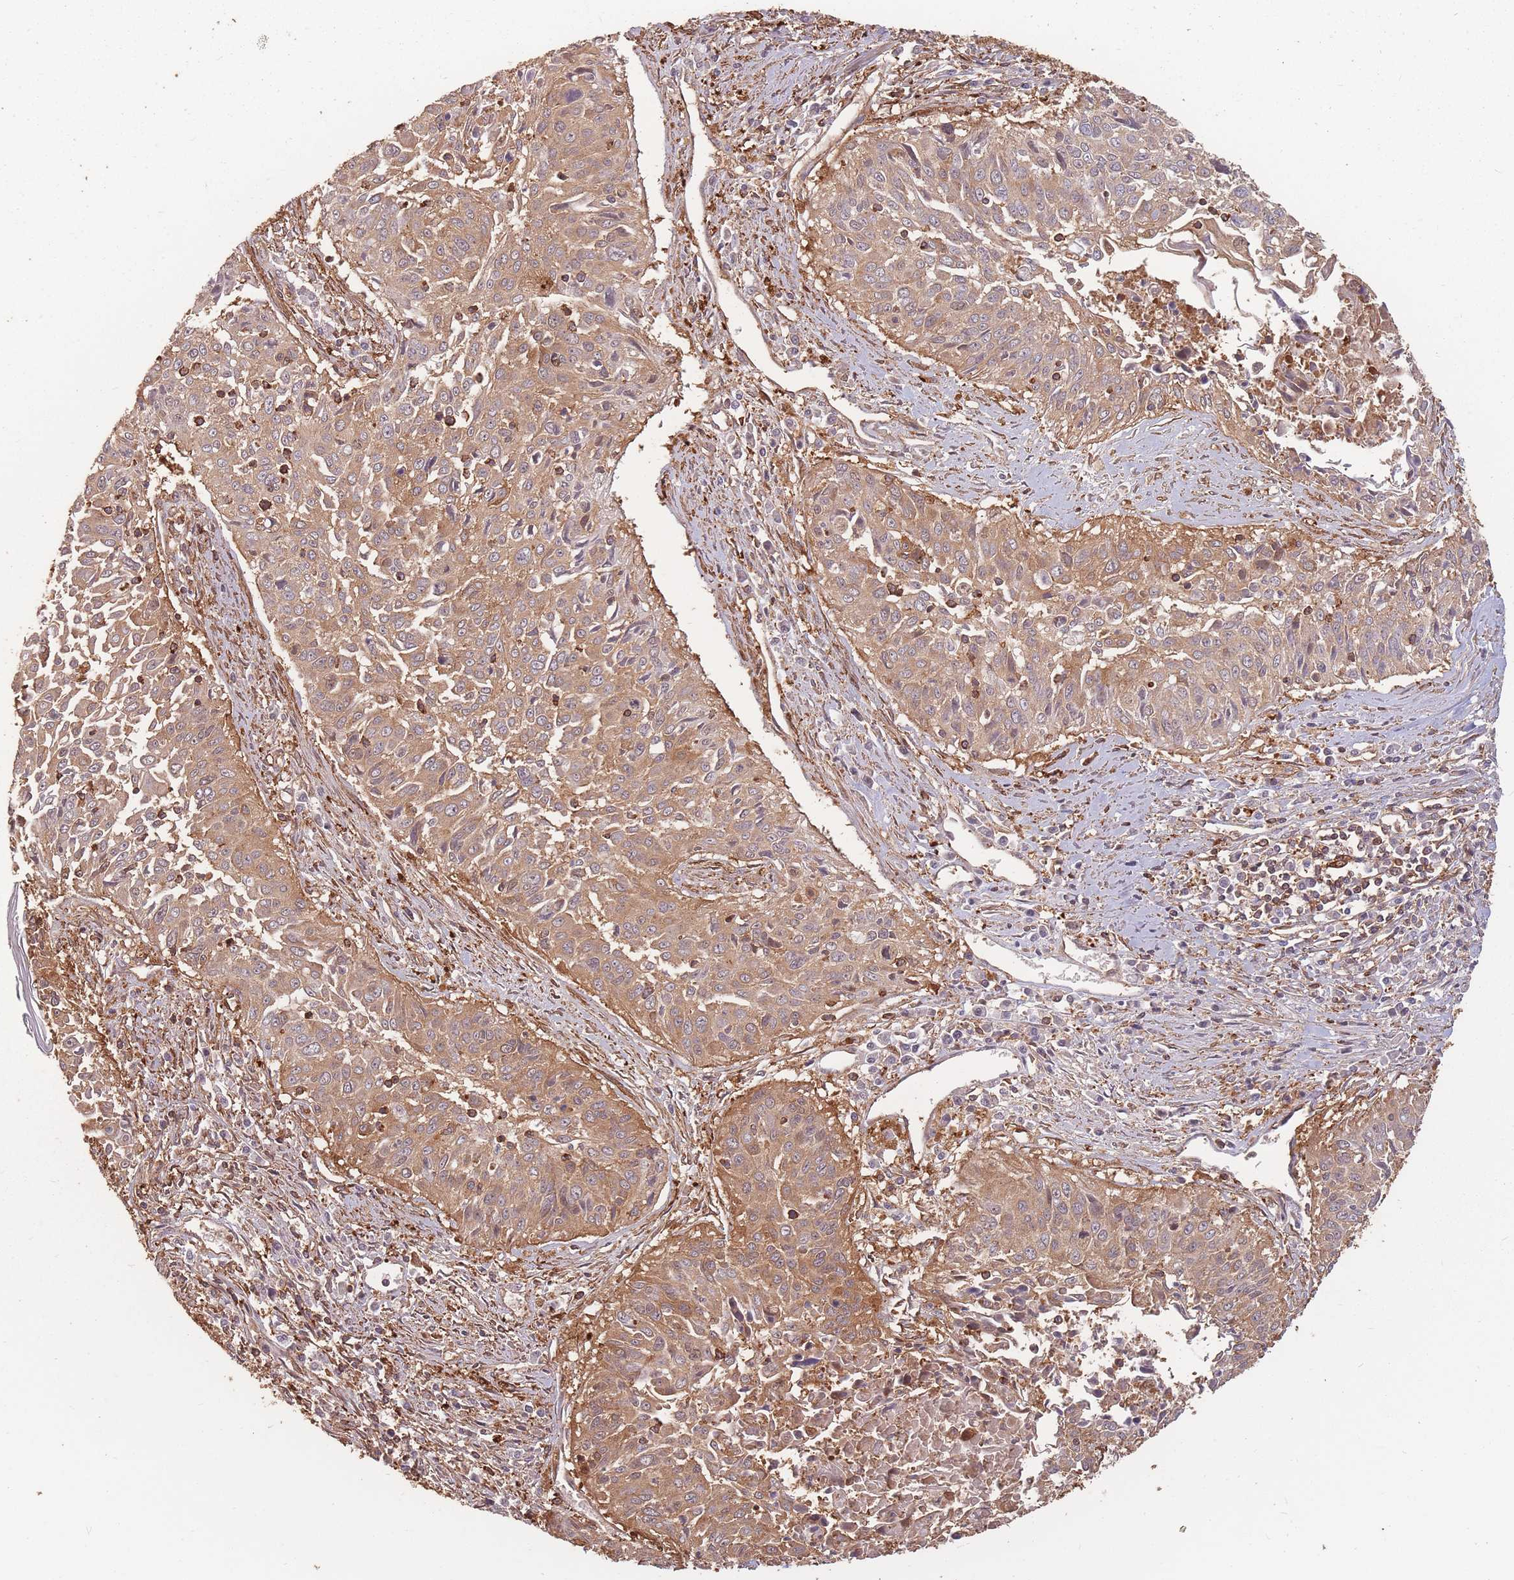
{"staining": {"intensity": "moderate", "quantity": ">75%", "location": "cytoplasmic/membranous"}, "tissue": "cervical cancer", "cell_type": "Tumor cells", "image_type": "cancer", "snomed": [{"axis": "morphology", "description": "Squamous cell carcinoma, NOS"}, {"axis": "topography", "description": "Cervix"}], "caption": "Immunohistochemical staining of human cervical cancer shows moderate cytoplasmic/membranous protein staining in approximately >75% of tumor cells.", "gene": "PLS3", "patient": {"sex": "female", "age": 55}}